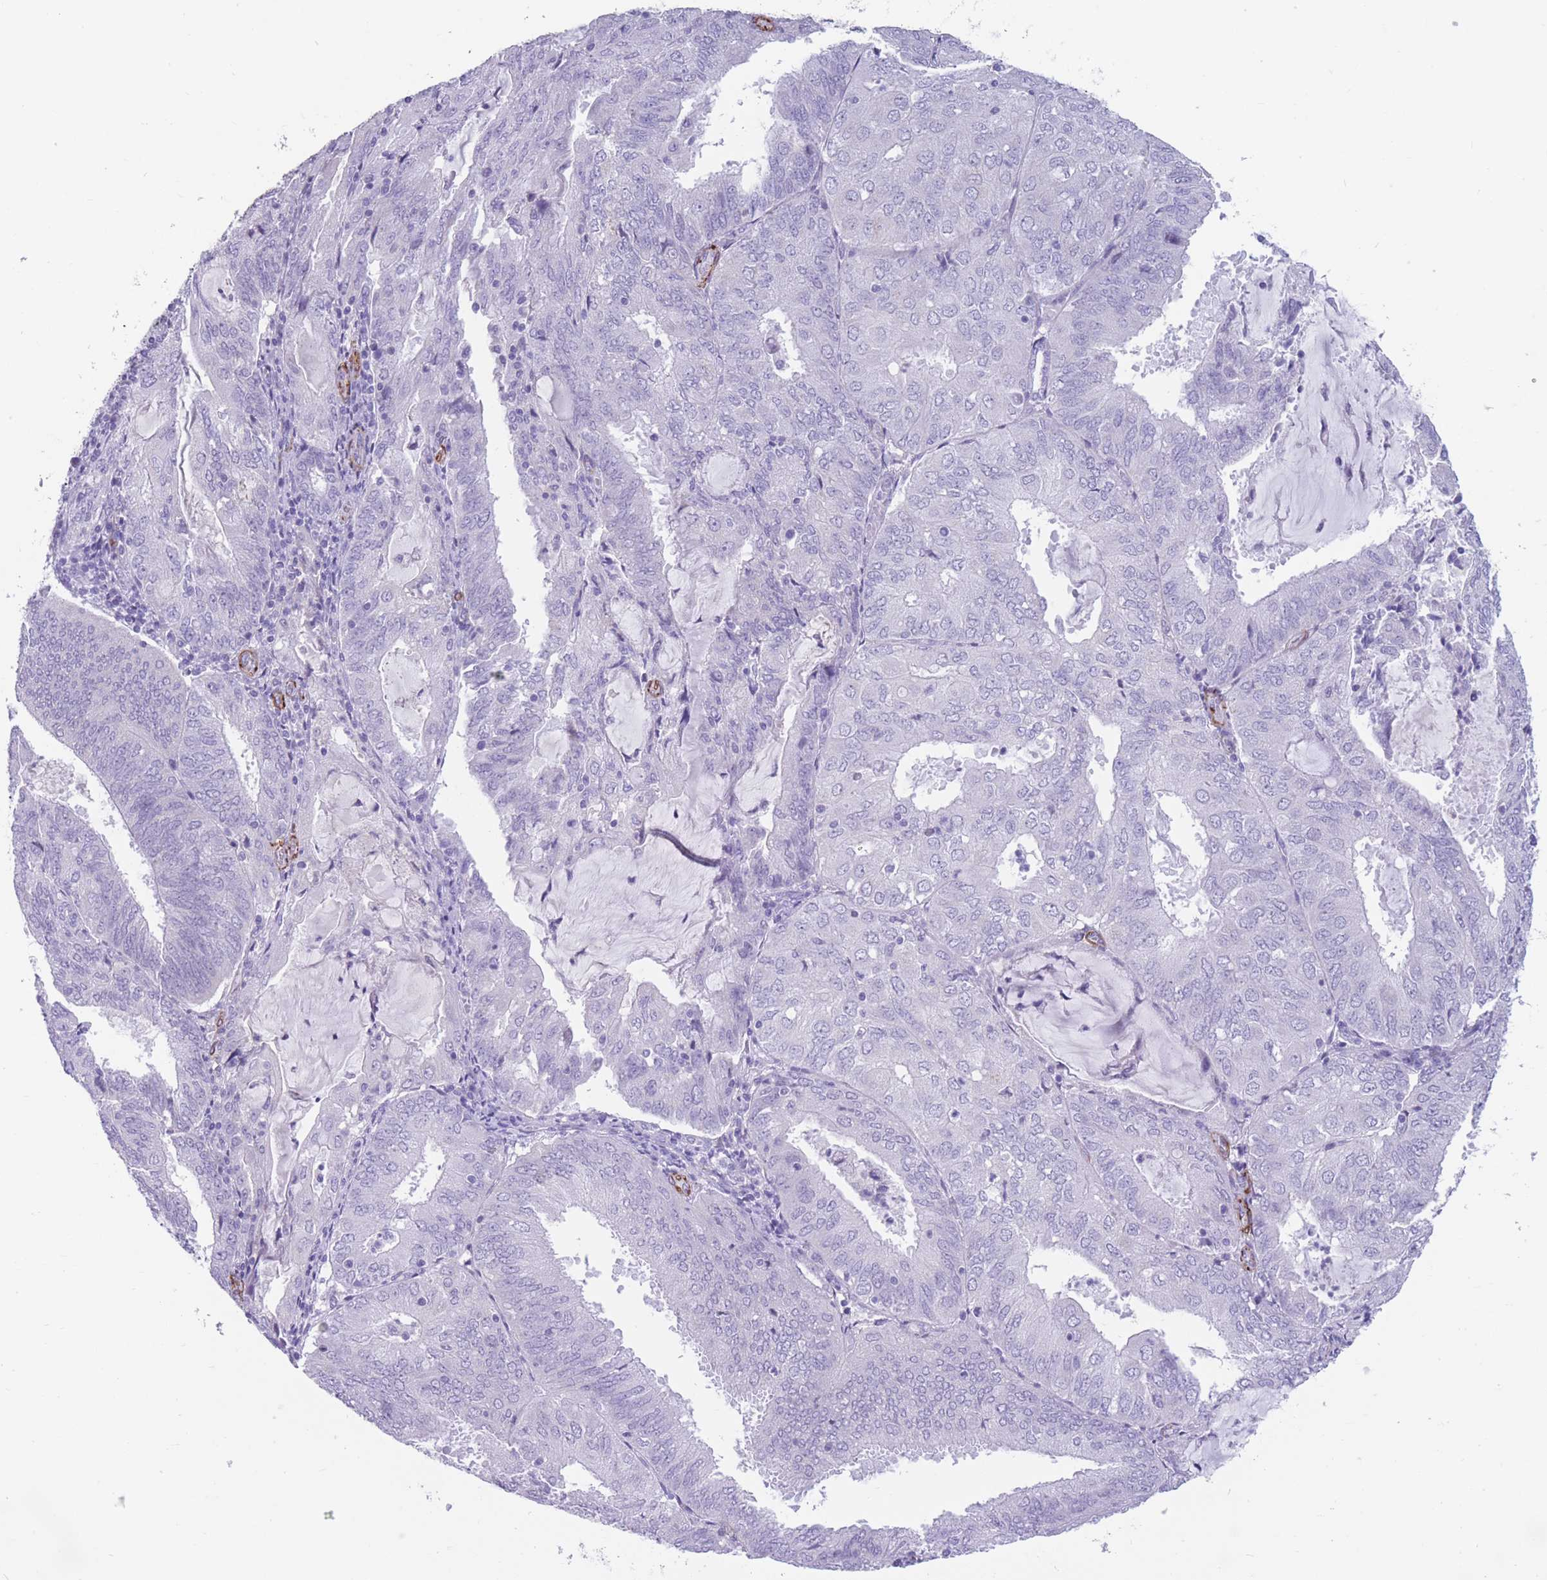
{"staining": {"intensity": "negative", "quantity": "none", "location": "none"}, "tissue": "endometrial cancer", "cell_type": "Tumor cells", "image_type": "cancer", "snomed": [{"axis": "morphology", "description": "Adenocarcinoma, NOS"}, {"axis": "topography", "description": "Endometrium"}], "caption": "This is a histopathology image of immunohistochemistry staining of endometrial adenocarcinoma, which shows no expression in tumor cells.", "gene": "DPYD", "patient": {"sex": "female", "age": 81}}